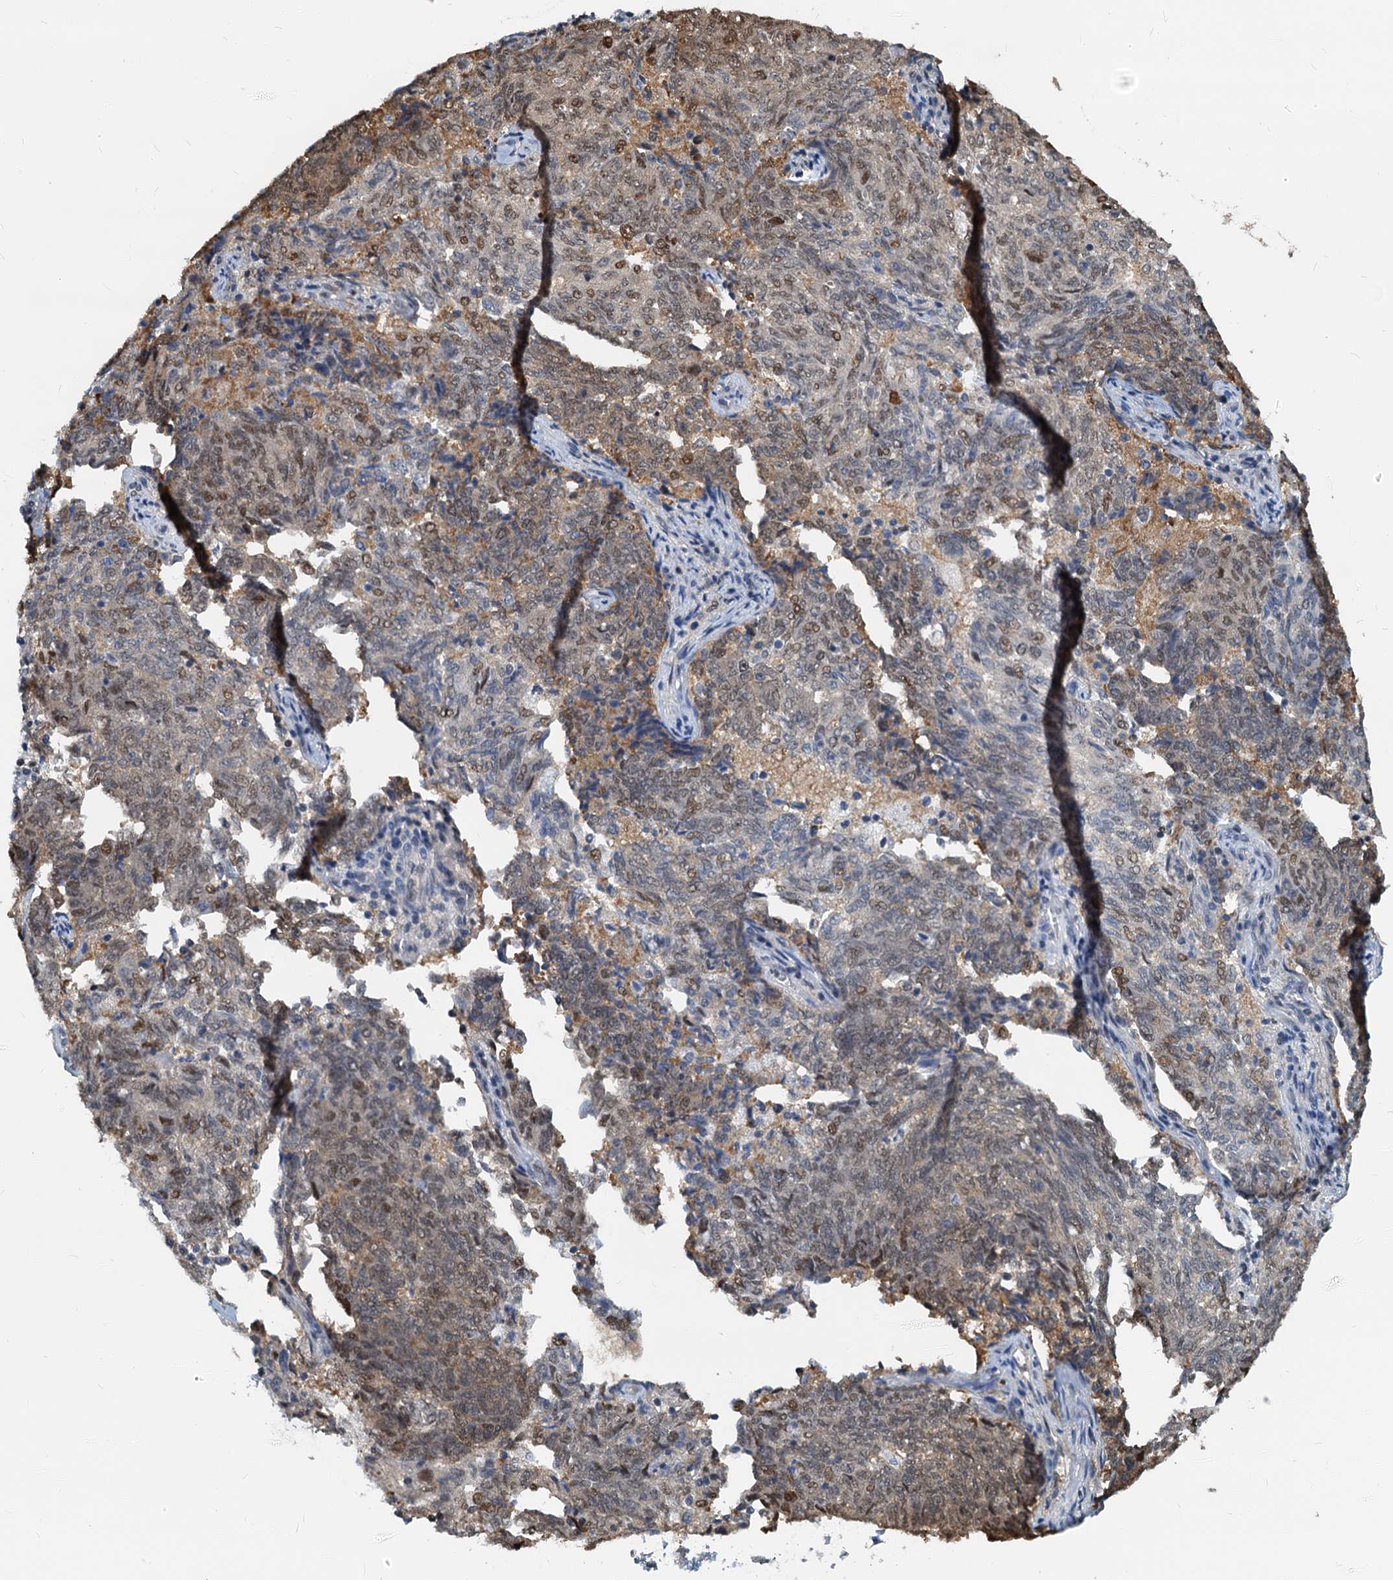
{"staining": {"intensity": "moderate", "quantity": "25%-75%", "location": "cytoplasmic/membranous,nuclear"}, "tissue": "endometrial cancer", "cell_type": "Tumor cells", "image_type": "cancer", "snomed": [{"axis": "morphology", "description": "Adenocarcinoma, NOS"}, {"axis": "topography", "description": "Endometrium"}], "caption": "Protein staining of endometrial adenocarcinoma tissue exhibits moderate cytoplasmic/membranous and nuclear staining in about 25%-75% of tumor cells. Using DAB (3,3'-diaminobenzidine) (brown) and hematoxylin (blue) stains, captured at high magnification using brightfield microscopy.", "gene": "PTGES3", "patient": {"sex": "female", "age": 80}}